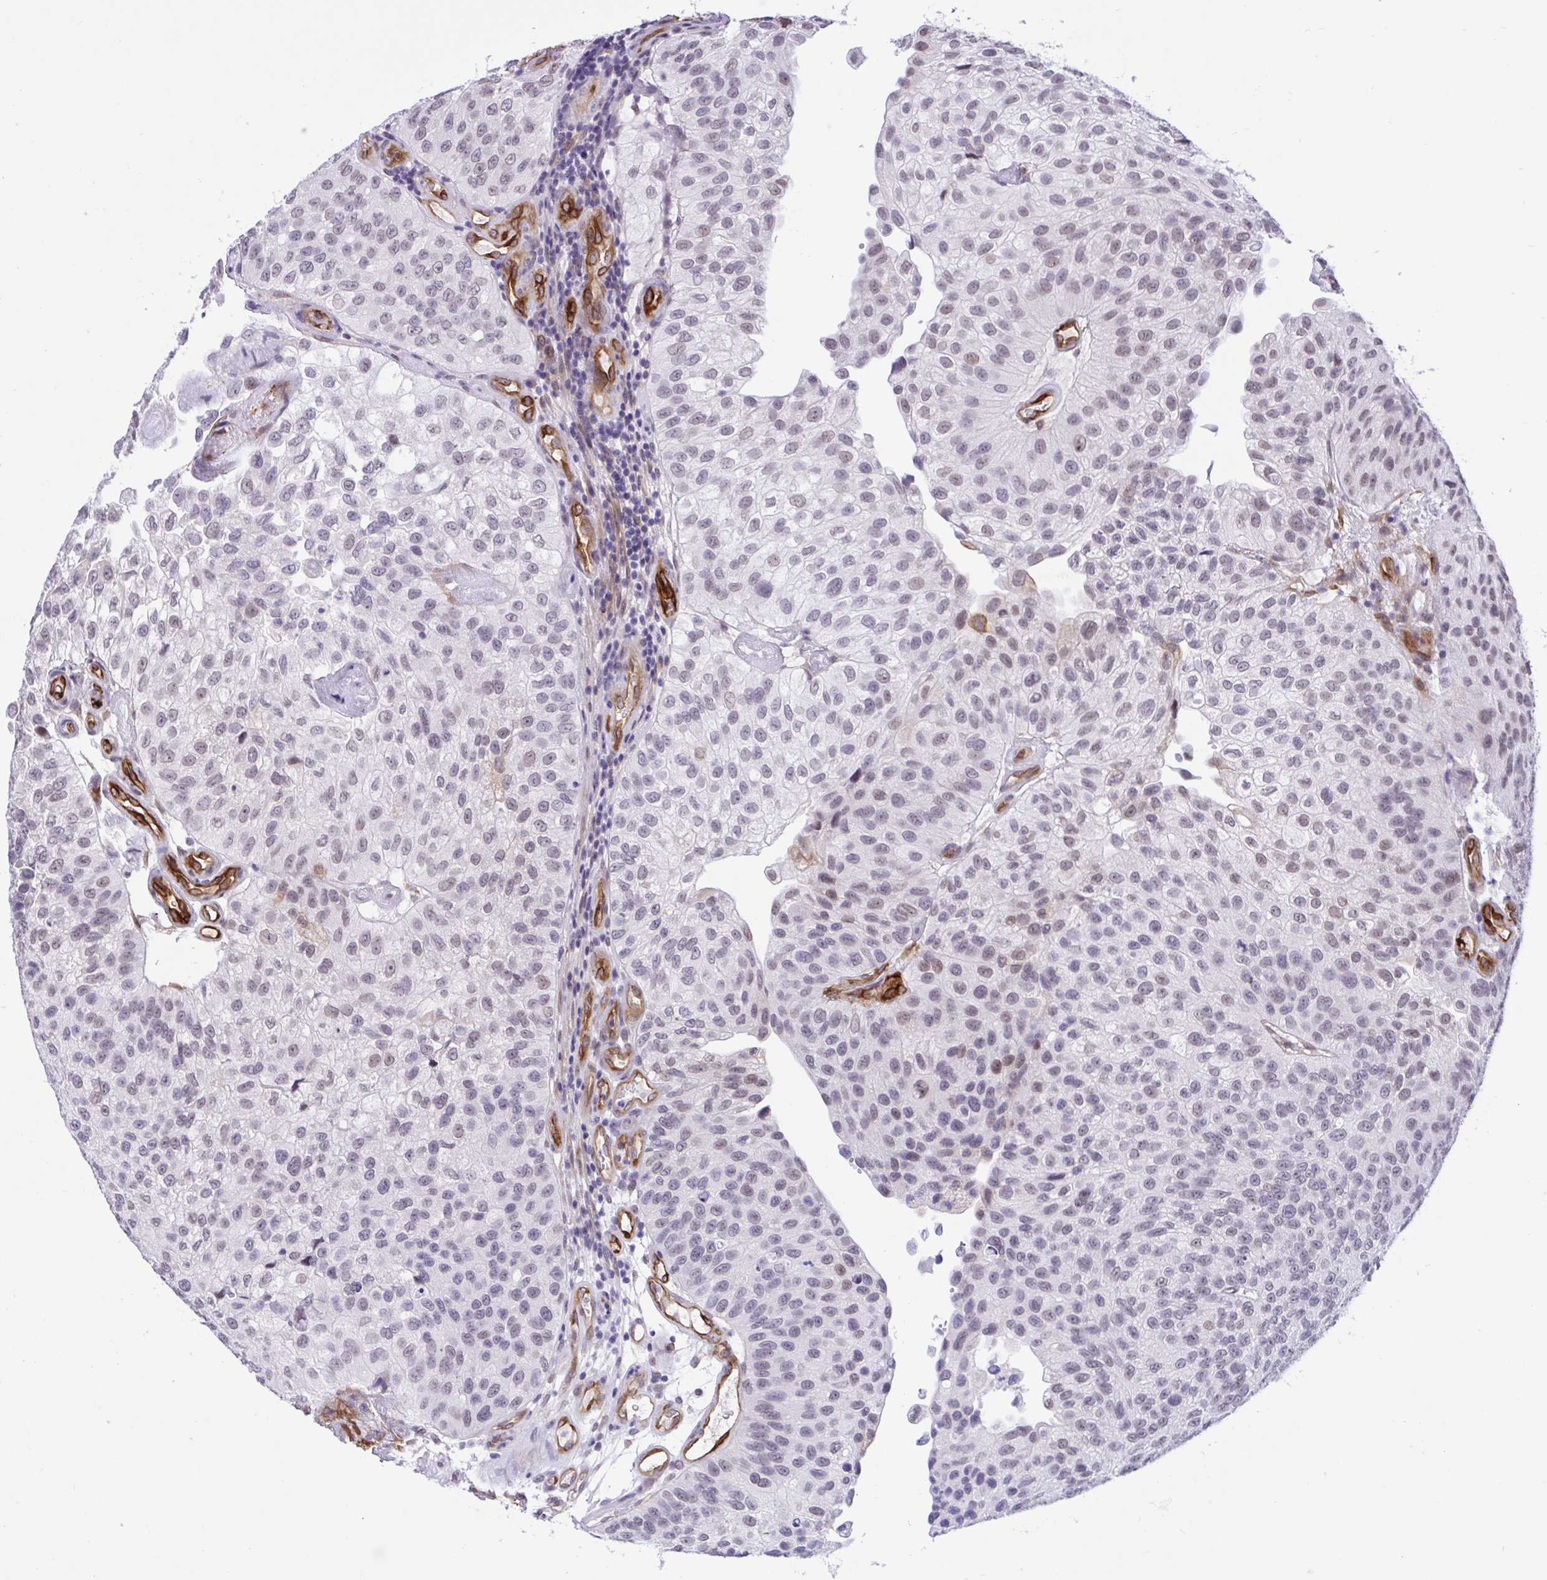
{"staining": {"intensity": "weak", "quantity": "<25%", "location": "nuclear"}, "tissue": "urothelial cancer", "cell_type": "Tumor cells", "image_type": "cancer", "snomed": [{"axis": "morphology", "description": "Urothelial carcinoma, NOS"}, {"axis": "topography", "description": "Urinary bladder"}], "caption": "Histopathology image shows no significant protein expression in tumor cells of transitional cell carcinoma.", "gene": "EML1", "patient": {"sex": "male", "age": 87}}